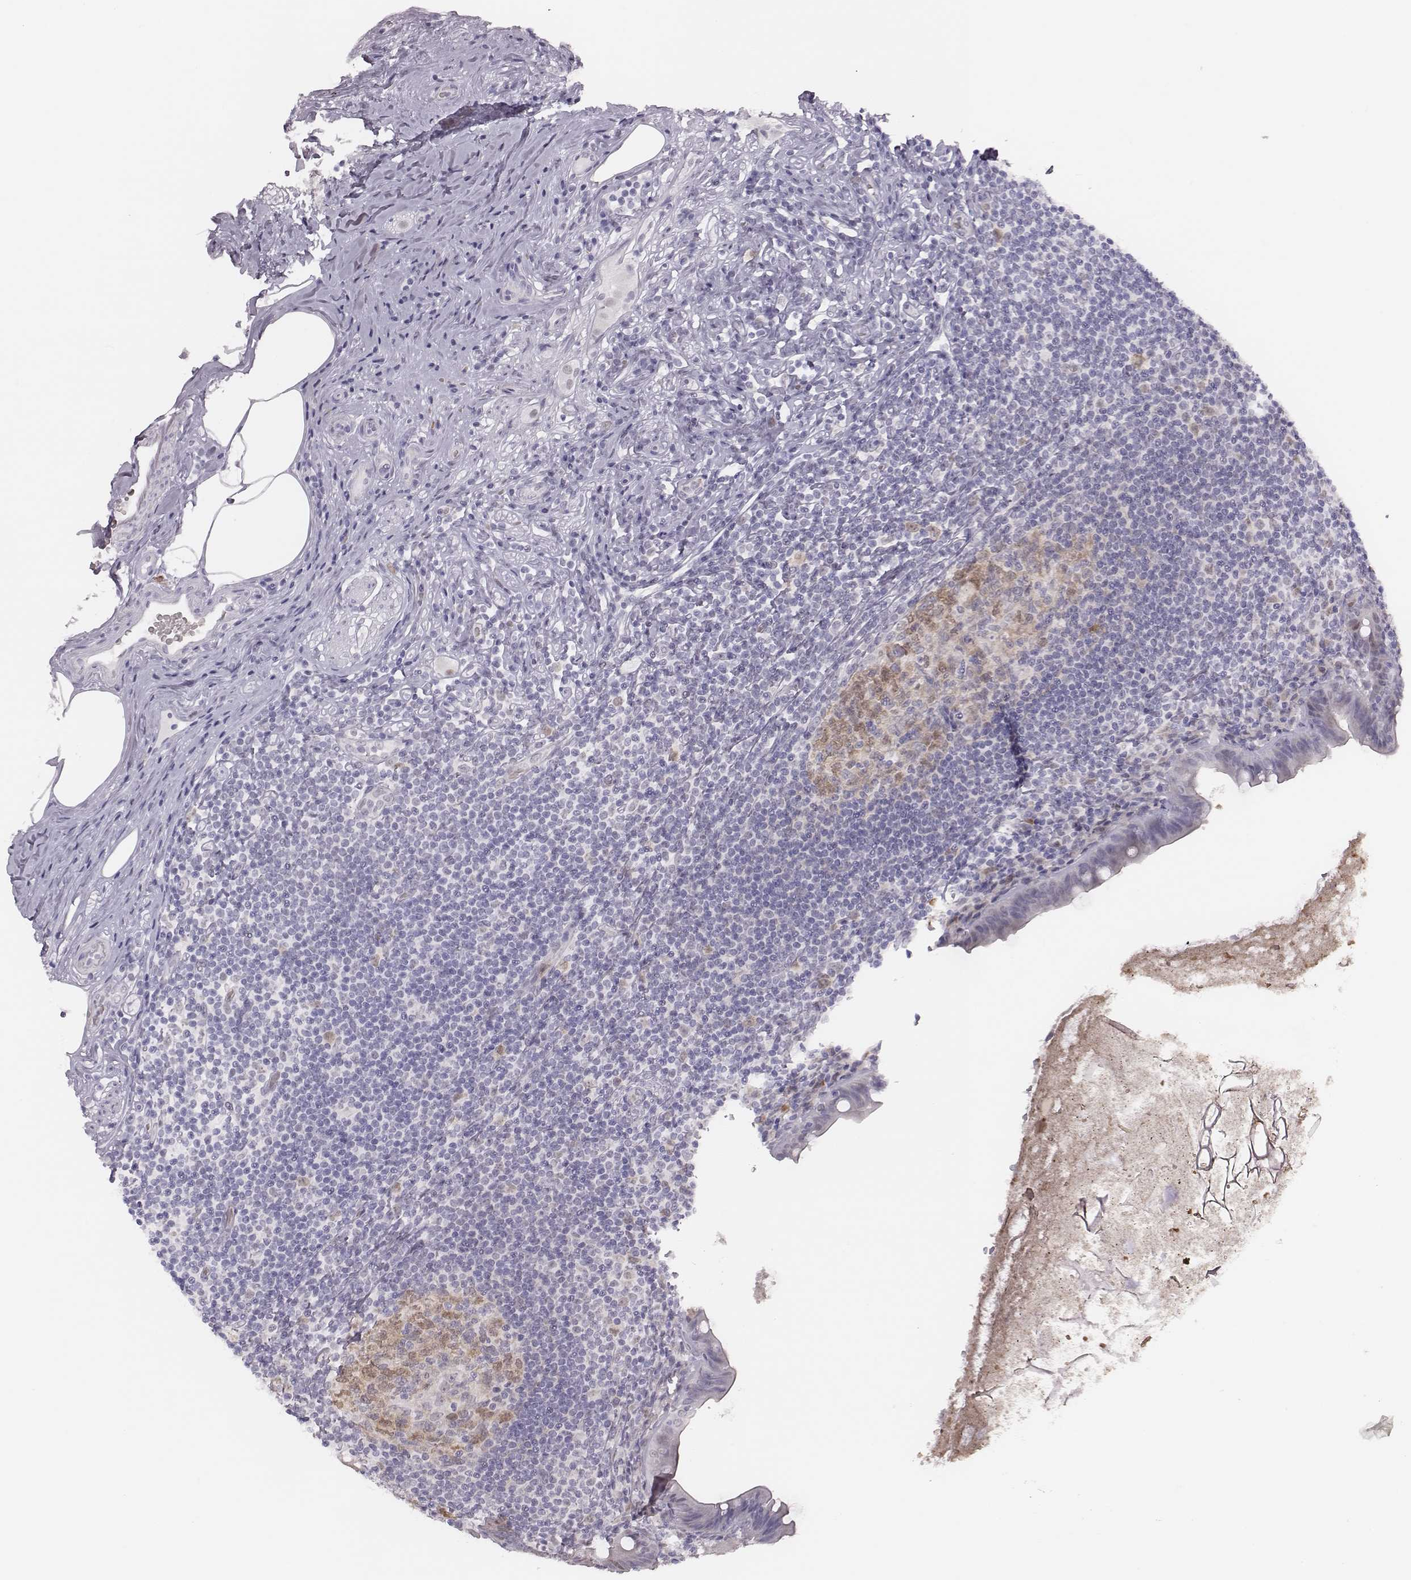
{"staining": {"intensity": "weak", "quantity": "<25%", "location": "cytoplasmic/membranous,nuclear"}, "tissue": "appendix", "cell_type": "Glandular cells", "image_type": "normal", "snomed": [{"axis": "morphology", "description": "Normal tissue, NOS"}, {"axis": "topography", "description": "Appendix"}], "caption": "This is a image of IHC staining of unremarkable appendix, which shows no expression in glandular cells.", "gene": "PBK", "patient": {"sex": "male", "age": 47}}